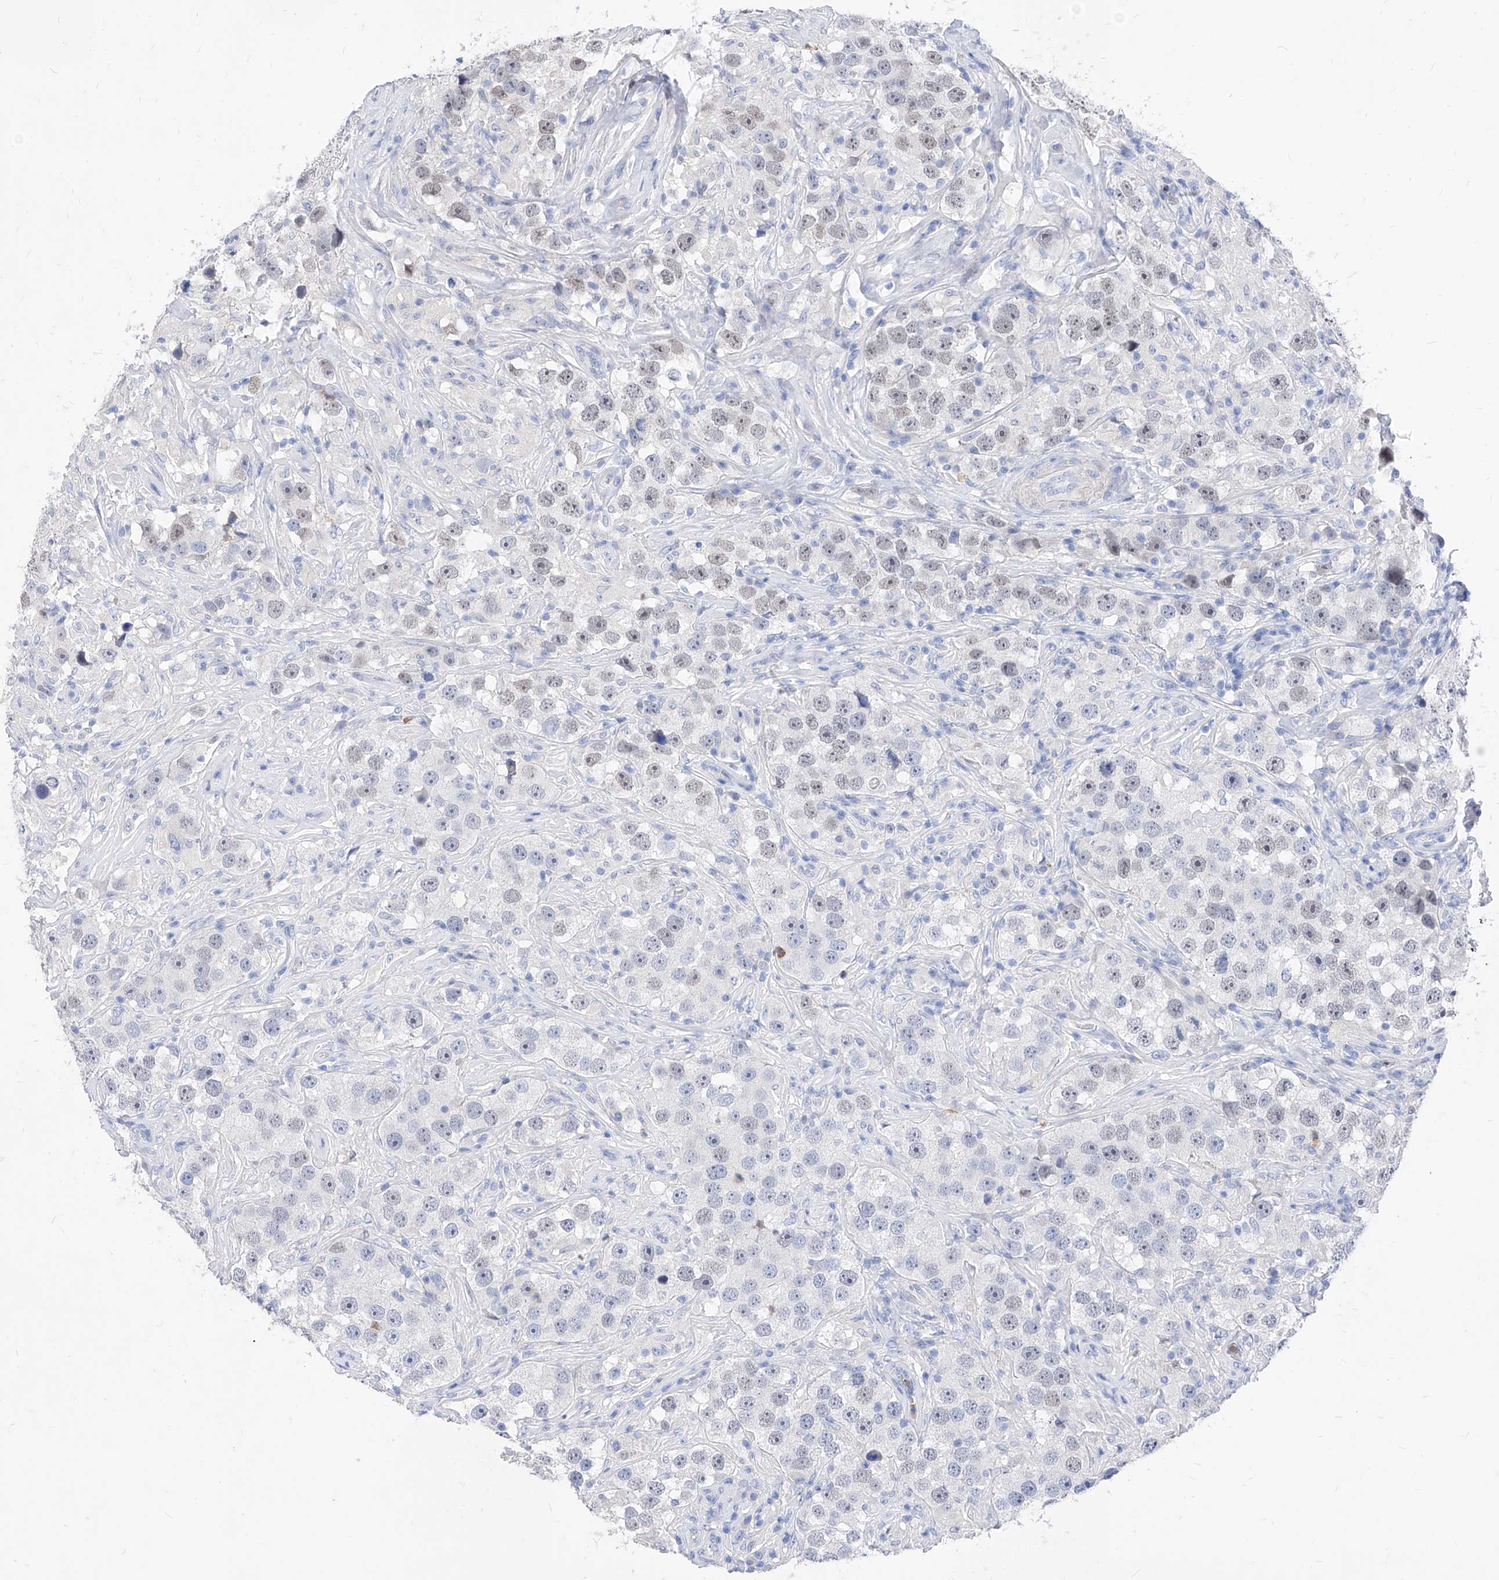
{"staining": {"intensity": "negative", "quantity": "none", "location": "none"}, "tissue": "testis cancer", "cell_type": "Tumor cells", "image_type": "cancer", "snomed": [{"axis": "morphology", "description": "Seminoma, NOS"}, {"axis": "topography", "description": "Testis"}], "caption": "High magnification brightfield microscopy of testis seminoma stained with DAB (brown) and counterstained with hematoxylin (blue): tumor cells show no significant staining.", "gene": "VAX1", "patient": {"sex": "male", "age": 49}}